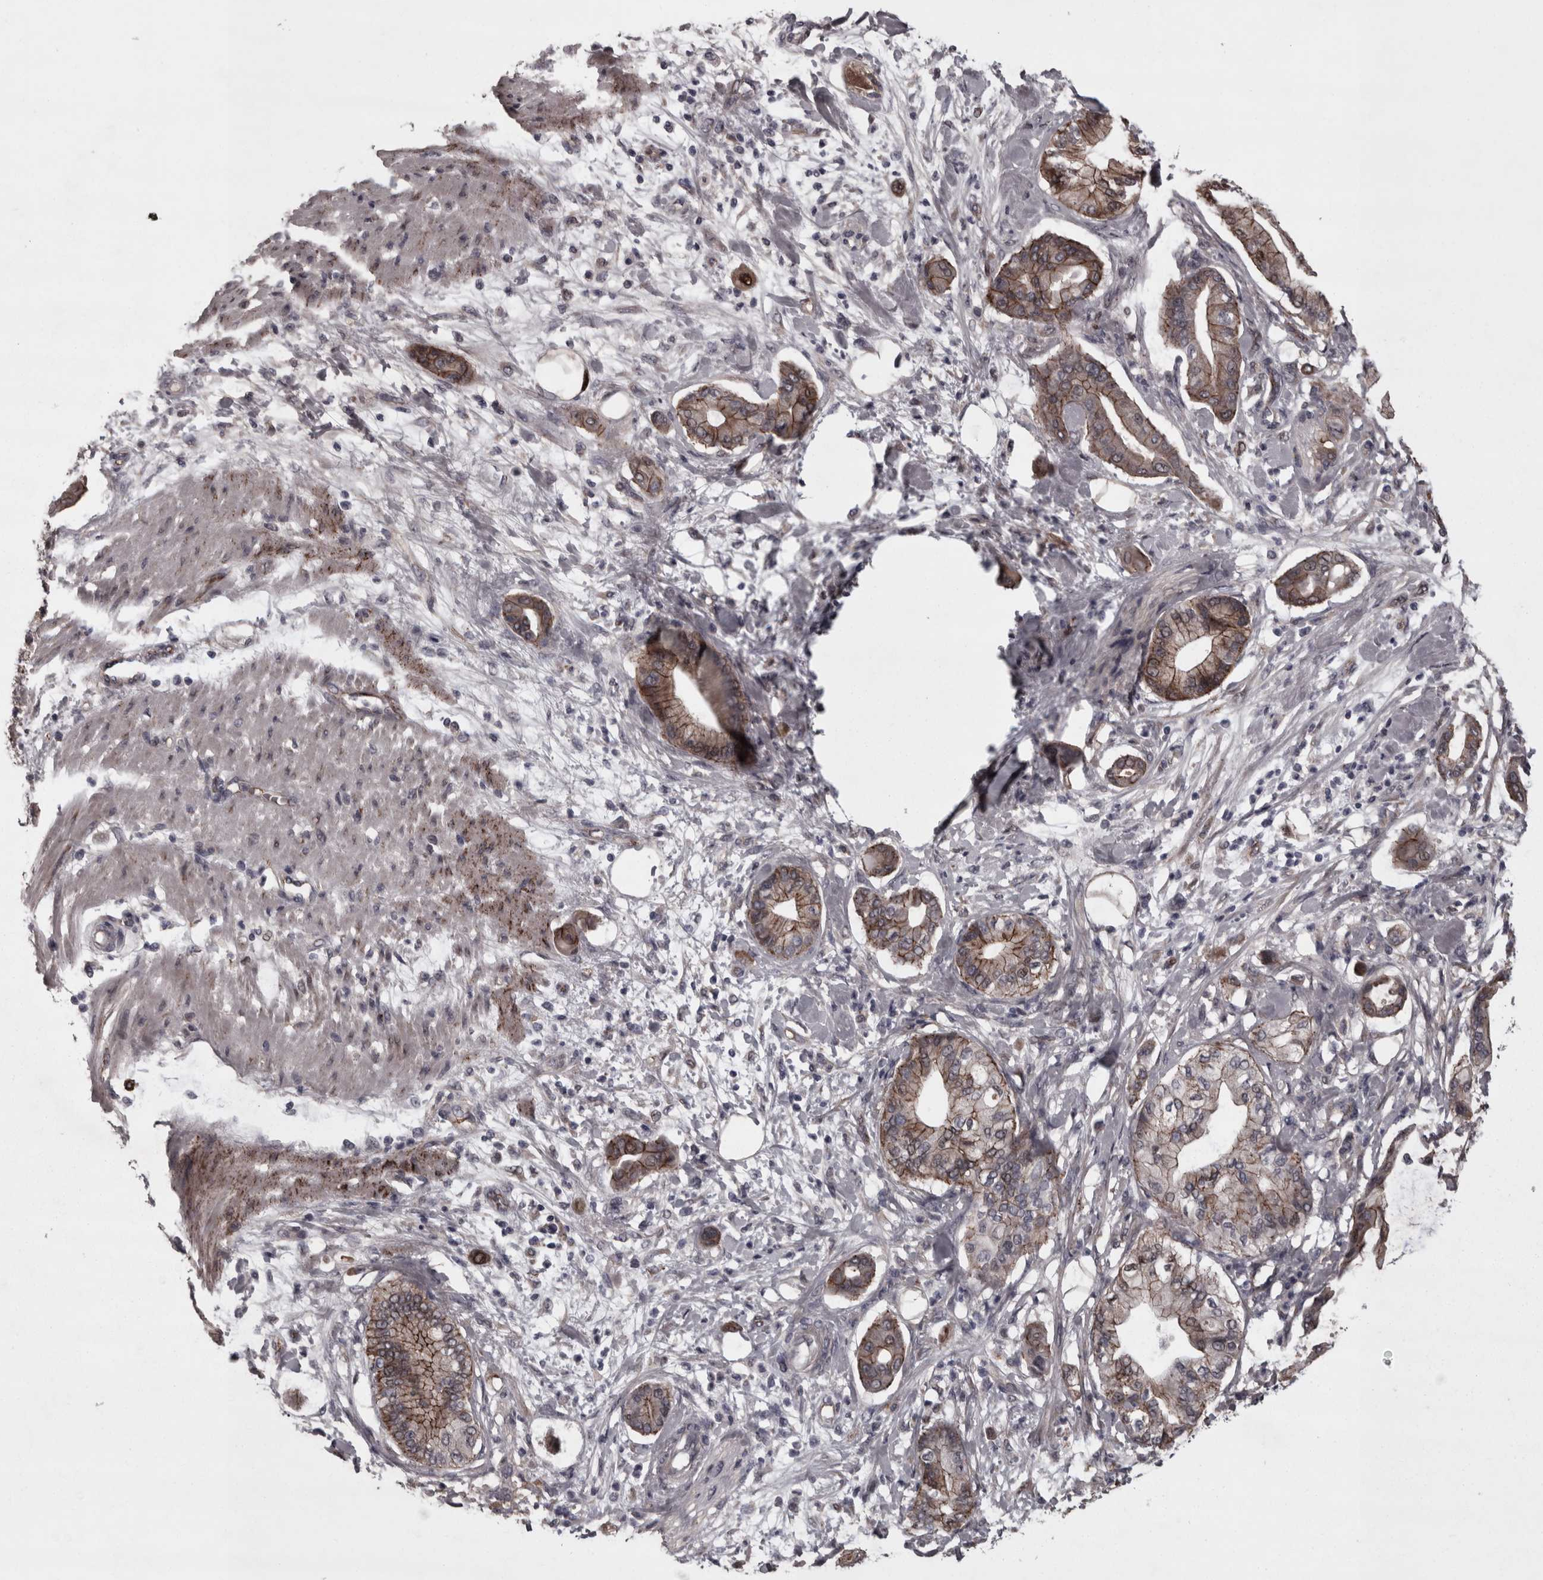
{"staining": {"intensity": "moderate", "quantity": ">75%", "location": "cytoplasmic/membranous"}, "tissue": "pancreatic cancer", "cell_type": "Tumor cells", "image_type": "cancer", "snomed": [{"axis": "morphology", "description": "Adenocarcinoma, NOS"}, {"axis": "morphology", "description": "Adenocarcinoma, metastatic, NOS"}, {"axis": "topography", "description": "Lymph node"}, {"axis": "topography", "description": "Pancreas"}, {"axis": "topography", "description": "Duodenum"}], "caption": "Tumor cells reveal medium levels of moderate cytoplasmic/membranous expression in about >75% of cells in human pancreatic cancer. The protein of interest is shown in brown color, while the nuclei are stained blue.", "gene": "PCDH17", "patient": {"sex": "female", "age": 64}}